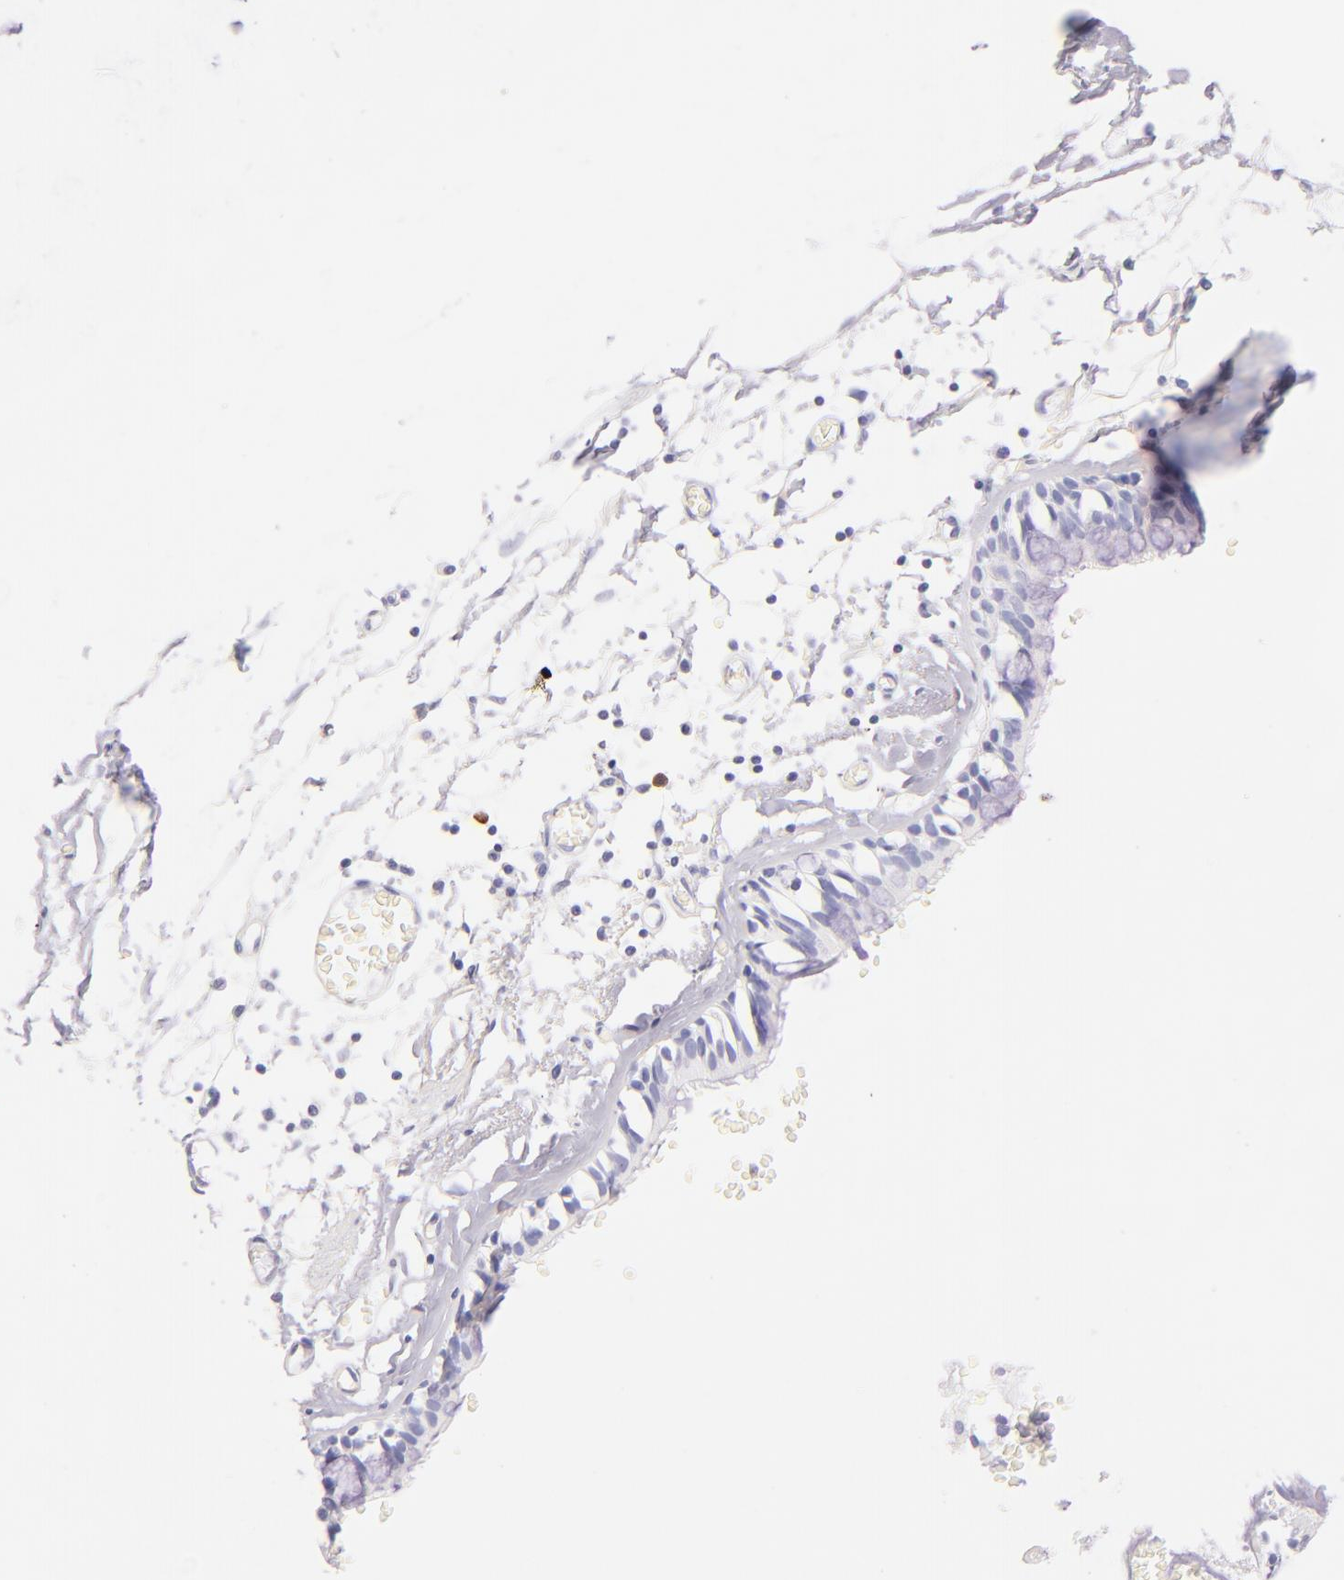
{"staining": {"intensity": "negative", "quantity": "none", "location": "none"}, "tissue": "adipose tissue", "cell_type": "Adipocytes", "image_type": "normal", "snomed": [{"axis": "morphology", "description": "Normal tissue, NOS"}, {"axis": "topography", "description": "Bronchus"}, {"axis": "topography", "description": "Lung"}], "caption": "High power microscopy histopathology image of an immunohistochemistry (IHC) image of normal adipose tissue, revealing no significant positivity in adipocytes.", "gene": "SDC1", "patient": {"sex": "female", "age": 56}}